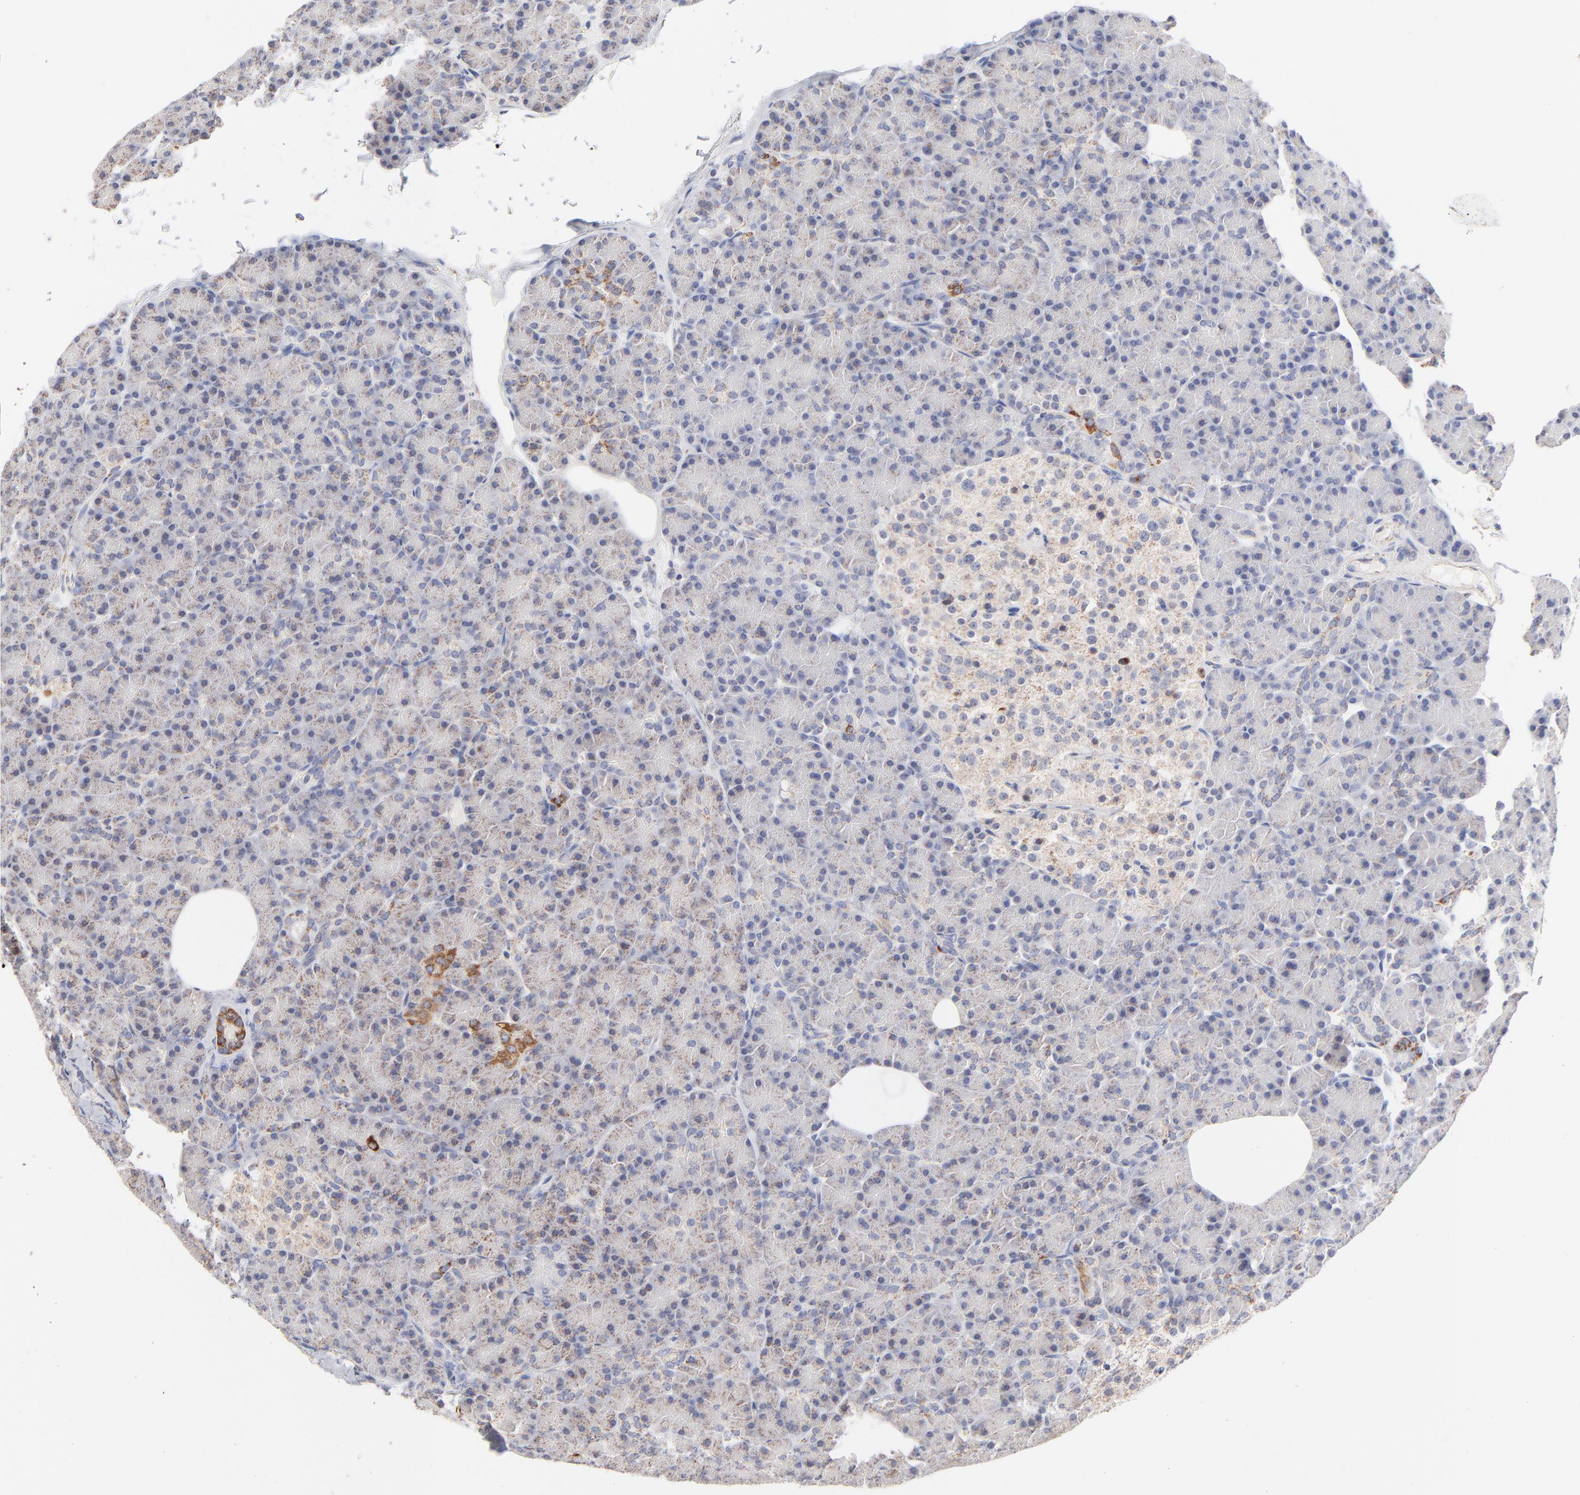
{"staining": {"intensity": "weak", "quantity": "25%-75%", "location": "cytoplasmic/membranous"}, "tissue": "pancreas", "cell_type": "Exocrine glandular cells", "image_type": "normal", "snomed": [{"axis": "morphology", "description": "Normal tissue, NOS"}, {"axis": "topography", "description": "Pancreas"}], "caption": "This image exhibits IHC staining of normal pancreas, with low weak cytoplasmic/membranous expression in approximately 25%-75% of exocrine glandular cells.", "gene": "MRPL58", "patient": {"sex": "female", "age": 43}}